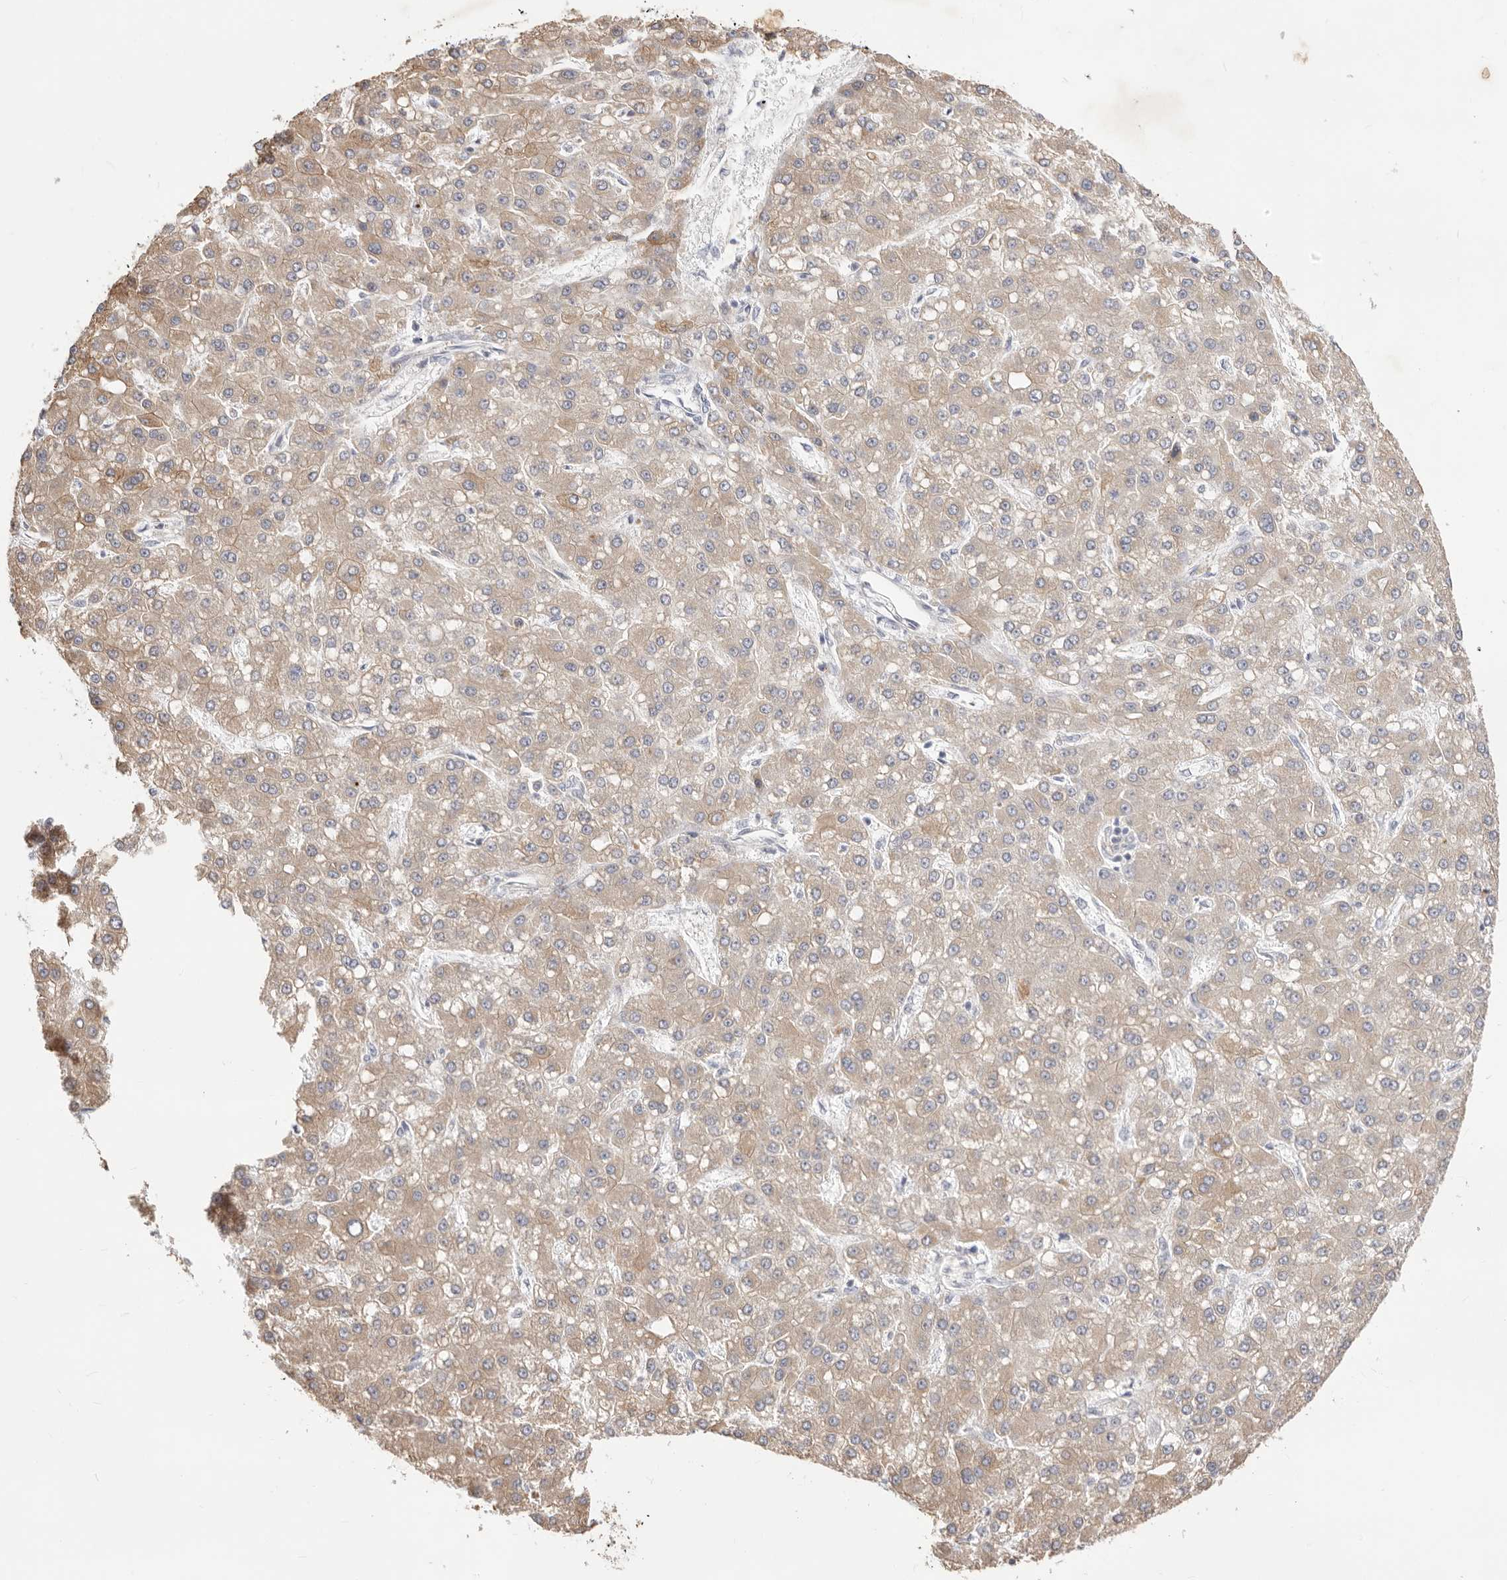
{"staining": {"intensity": "weak", "quantity": ">75%", "location": "cytoplasmic/membranous"}, "tissue": "liver cancer", "cell_type": "Tumor cells", "image_type": "cancer", "snomed": [{"axis": "morphology", "description": "Carcinoma, Hepatocellular, NOS"}, {"axis": "topography", "description": "Liver"}], "caption": "Liver hepatocellular carcinoma was stained to show a protein in brown. There is low levels of weak cytoplasmic/membranous expression in about >75% of tumor cells. The staining was performed using DAB to visualize the protein expression in brown, while the nuclei were stained in blue with hematoxylin (Magnification: 20x).", "gene": "USH1C", "patient": {"sex": "male", "age": 67}}